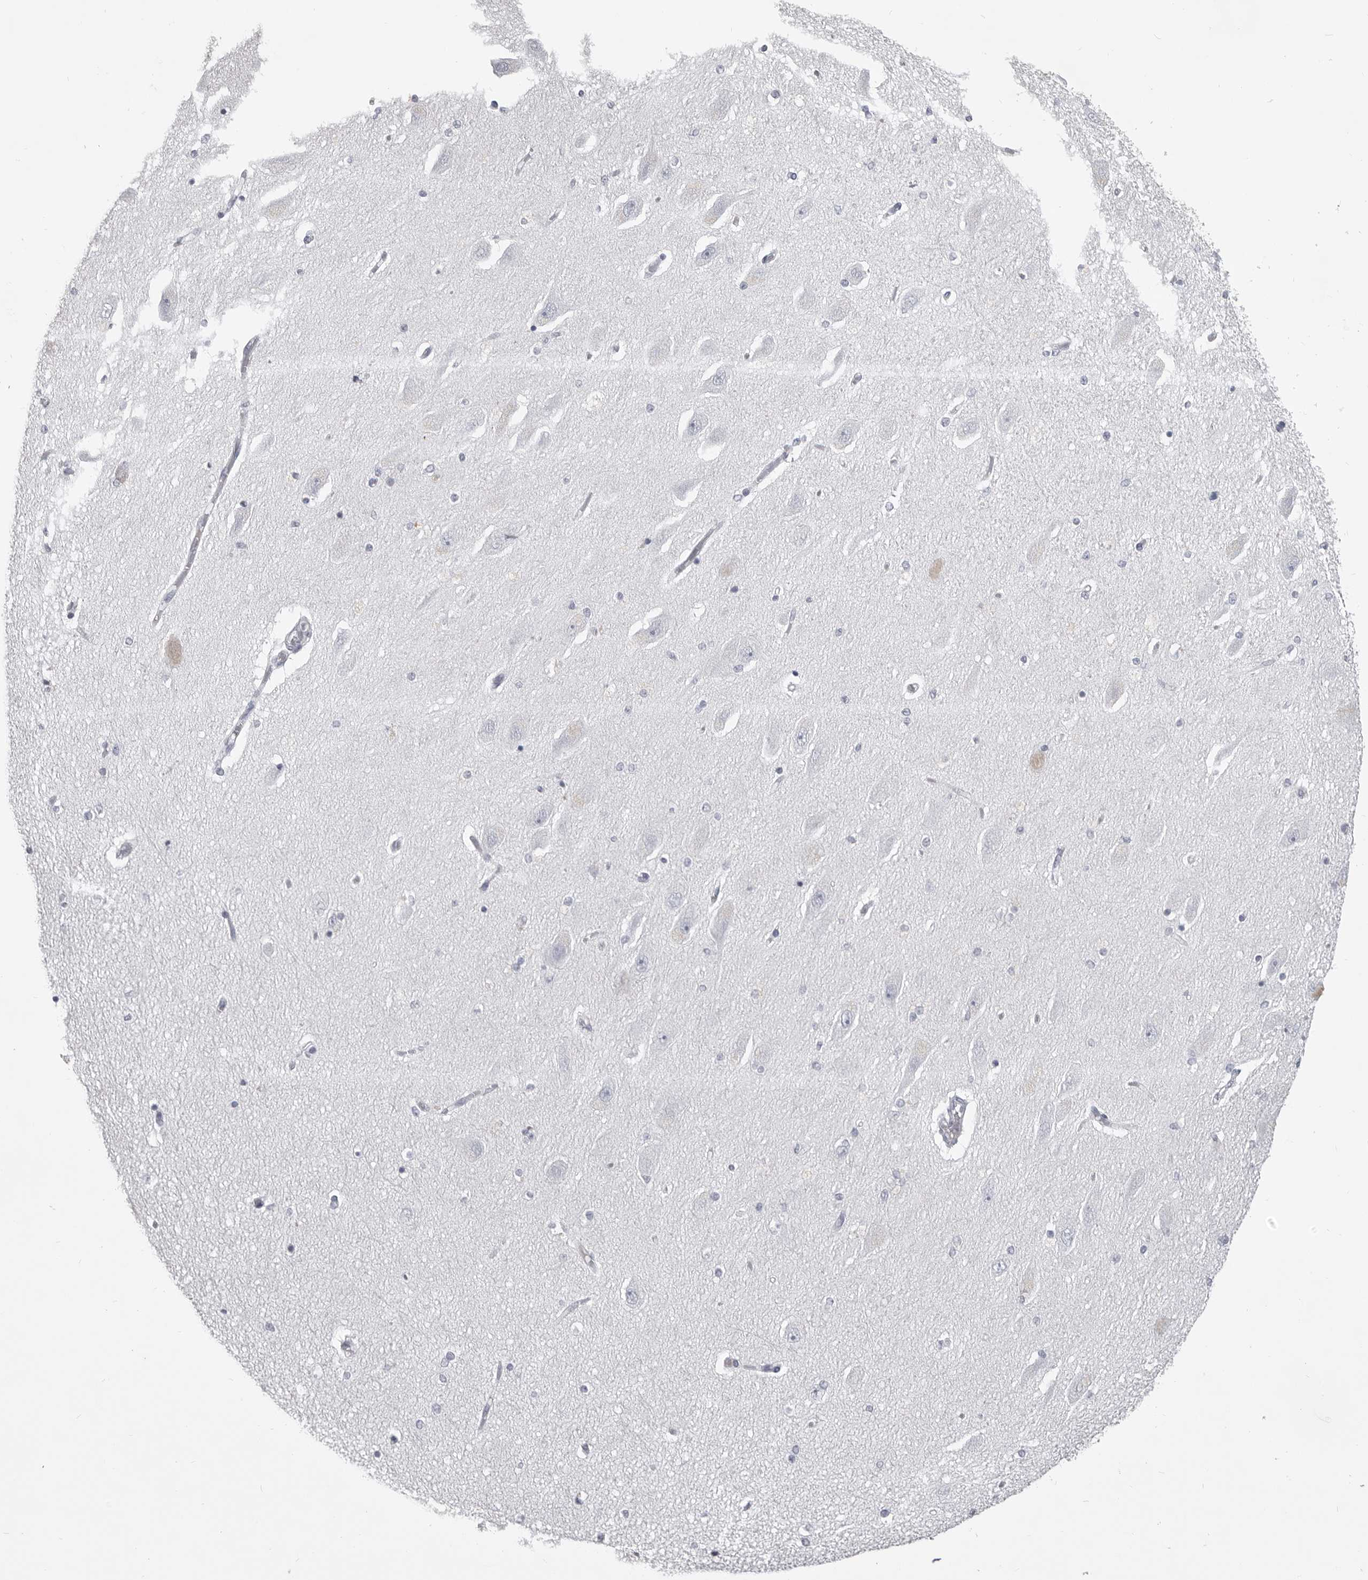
{"staining": {"intensity": "negative", "quantity": "none", "location": "none"}, "tissue": "hippocampus", "cell_type": "Glial cells", "image_type": "normal", "snomed": [{"axis": "morphology", "description": "Normal tissue, NOS"}, {"axis": "topography", "description": "Hippocampus"}], "caption": "Immunohistochemical staining of benign hippocampus displays no significant positivity in glial cells.", "gene": "LY6D", "patient": {"sex": "female", "age": 54}}